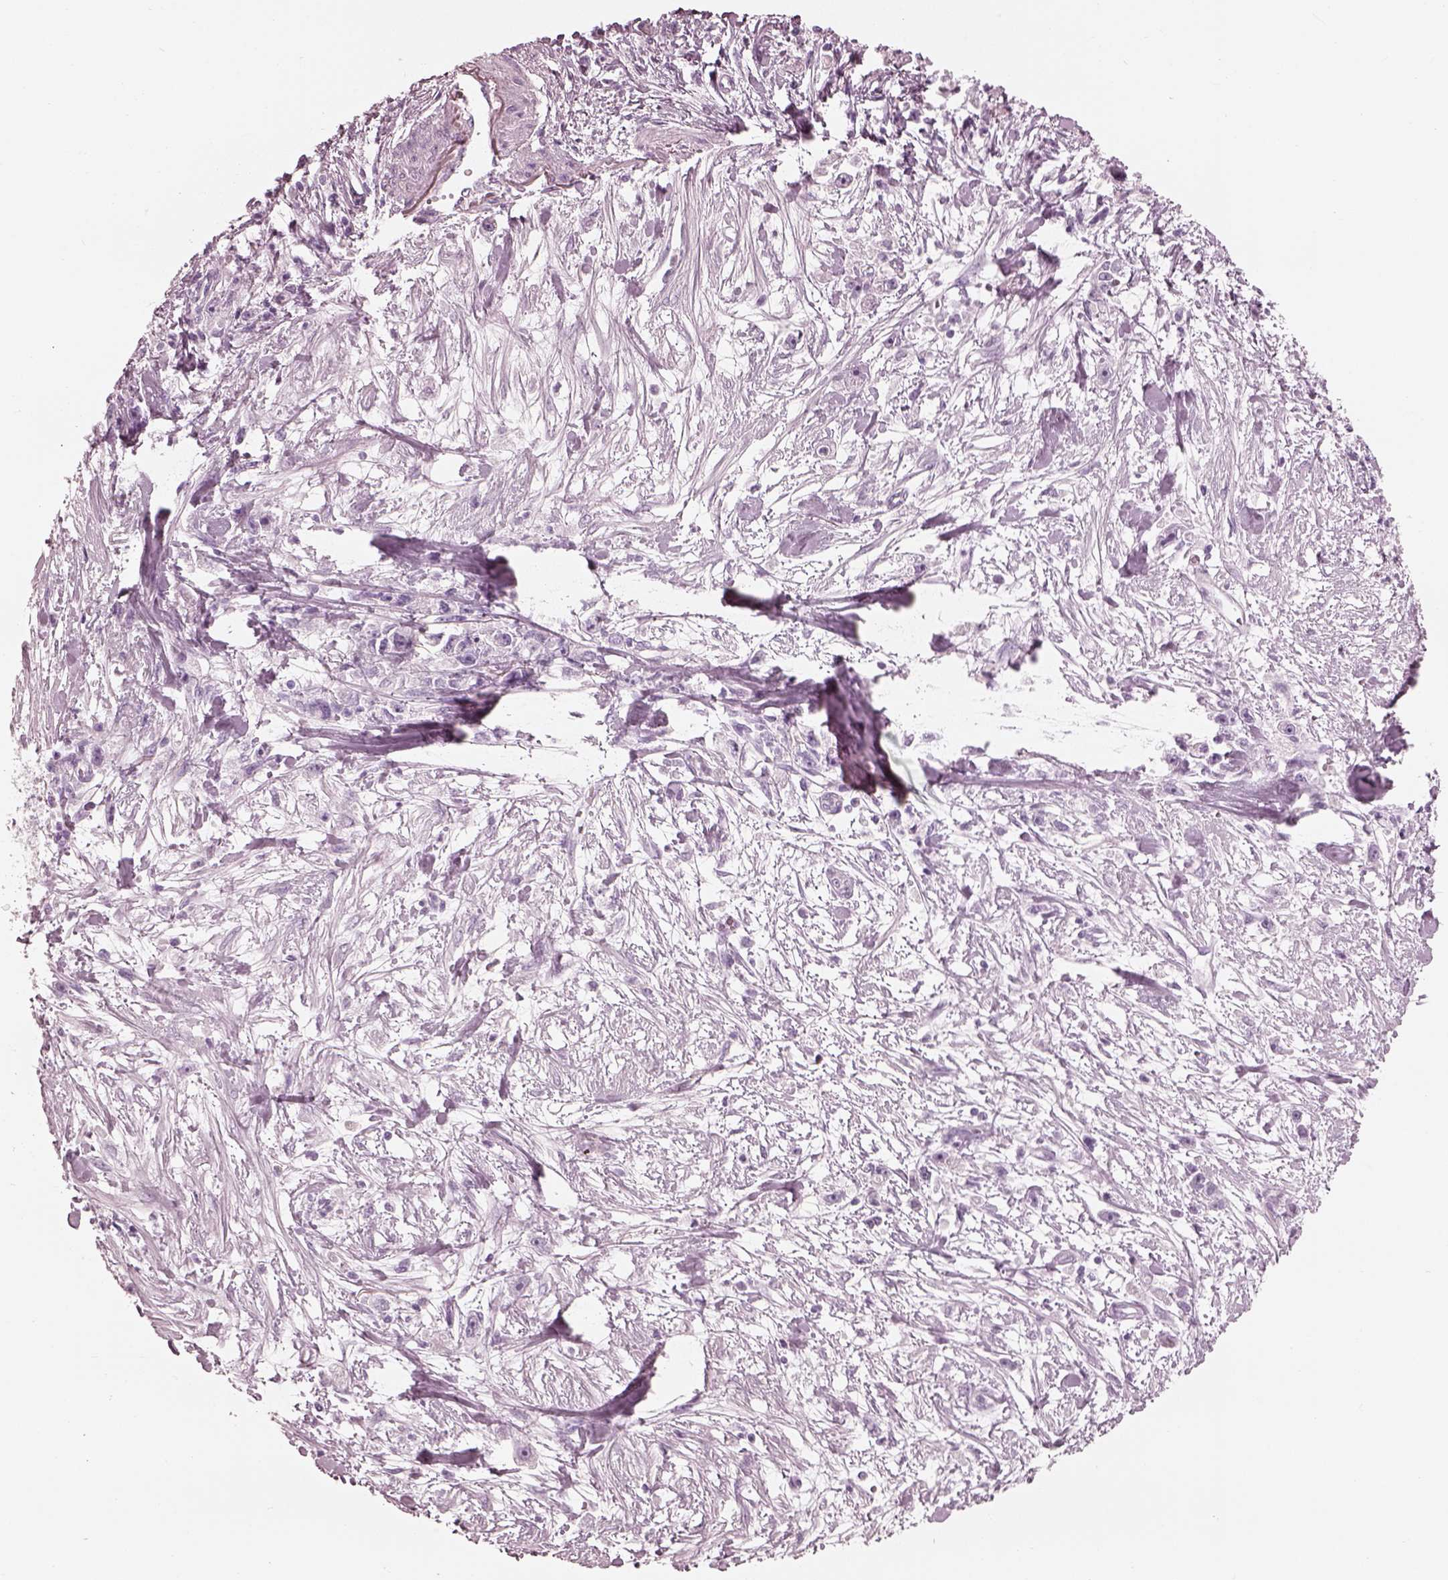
{"staining": {"intensity": "negative", "quantity": "none", "location": "none"}, "tissue": "stomach cancer", "cell_type": "Tumor cells", "image_type": "cancer", "snomed": [{"axis": "morphology", "description": "Adenocarcinoma, NOS"}, {"axis": "topography", "description": "Stomach"}], "caption": "Immunohistochemistry micrograph of neoplastic tissue: stomach cancer (adenocarcinoma) stained with DAB shows no significant protein positivity in tumor cells.", "gene": "FABP9", "patient": {"sex": "female", "age": 59}}